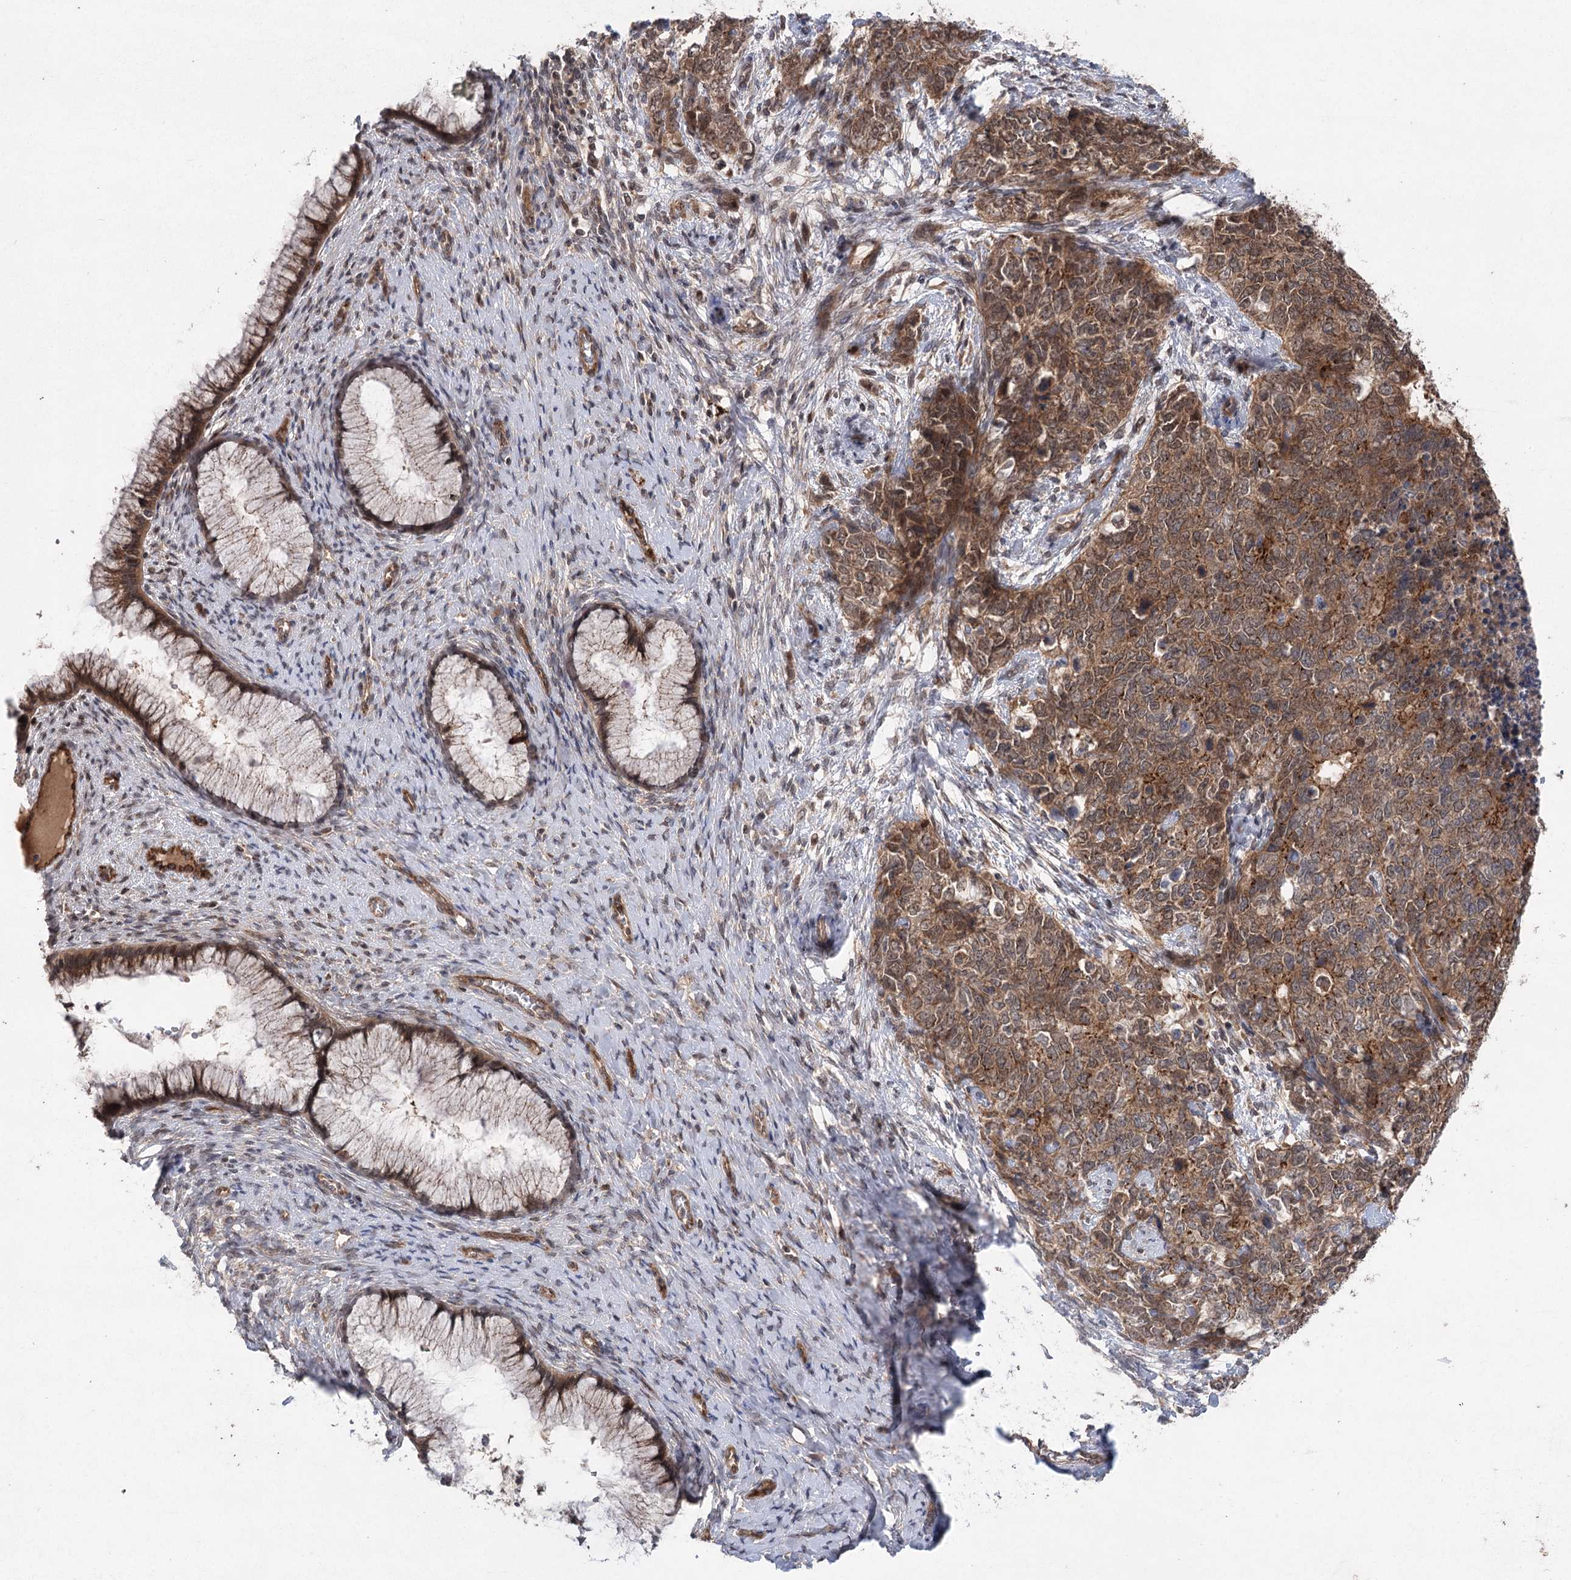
{"staining": {"intensity": "moderate", "quantity": ">75%", "location": "cytoplasmic/membranous"}, "tissue": "cervical cancer", "cell_type": "Tumor cells", "image_type": "cancer", "snomed": [{"axis": "morphology", "description": "Squamous cell carcinoma, NOS"}, {"axis": "topography", "description": "Cervix"}], "caption": "A medium amount of moderate cytoplasmic/membranous staining is seen in about >75% of tumor cells in cervical squamous cell carcinoma tissue.", "gene": "METTL24", "patient": {"sex": "female", "age": 63}}